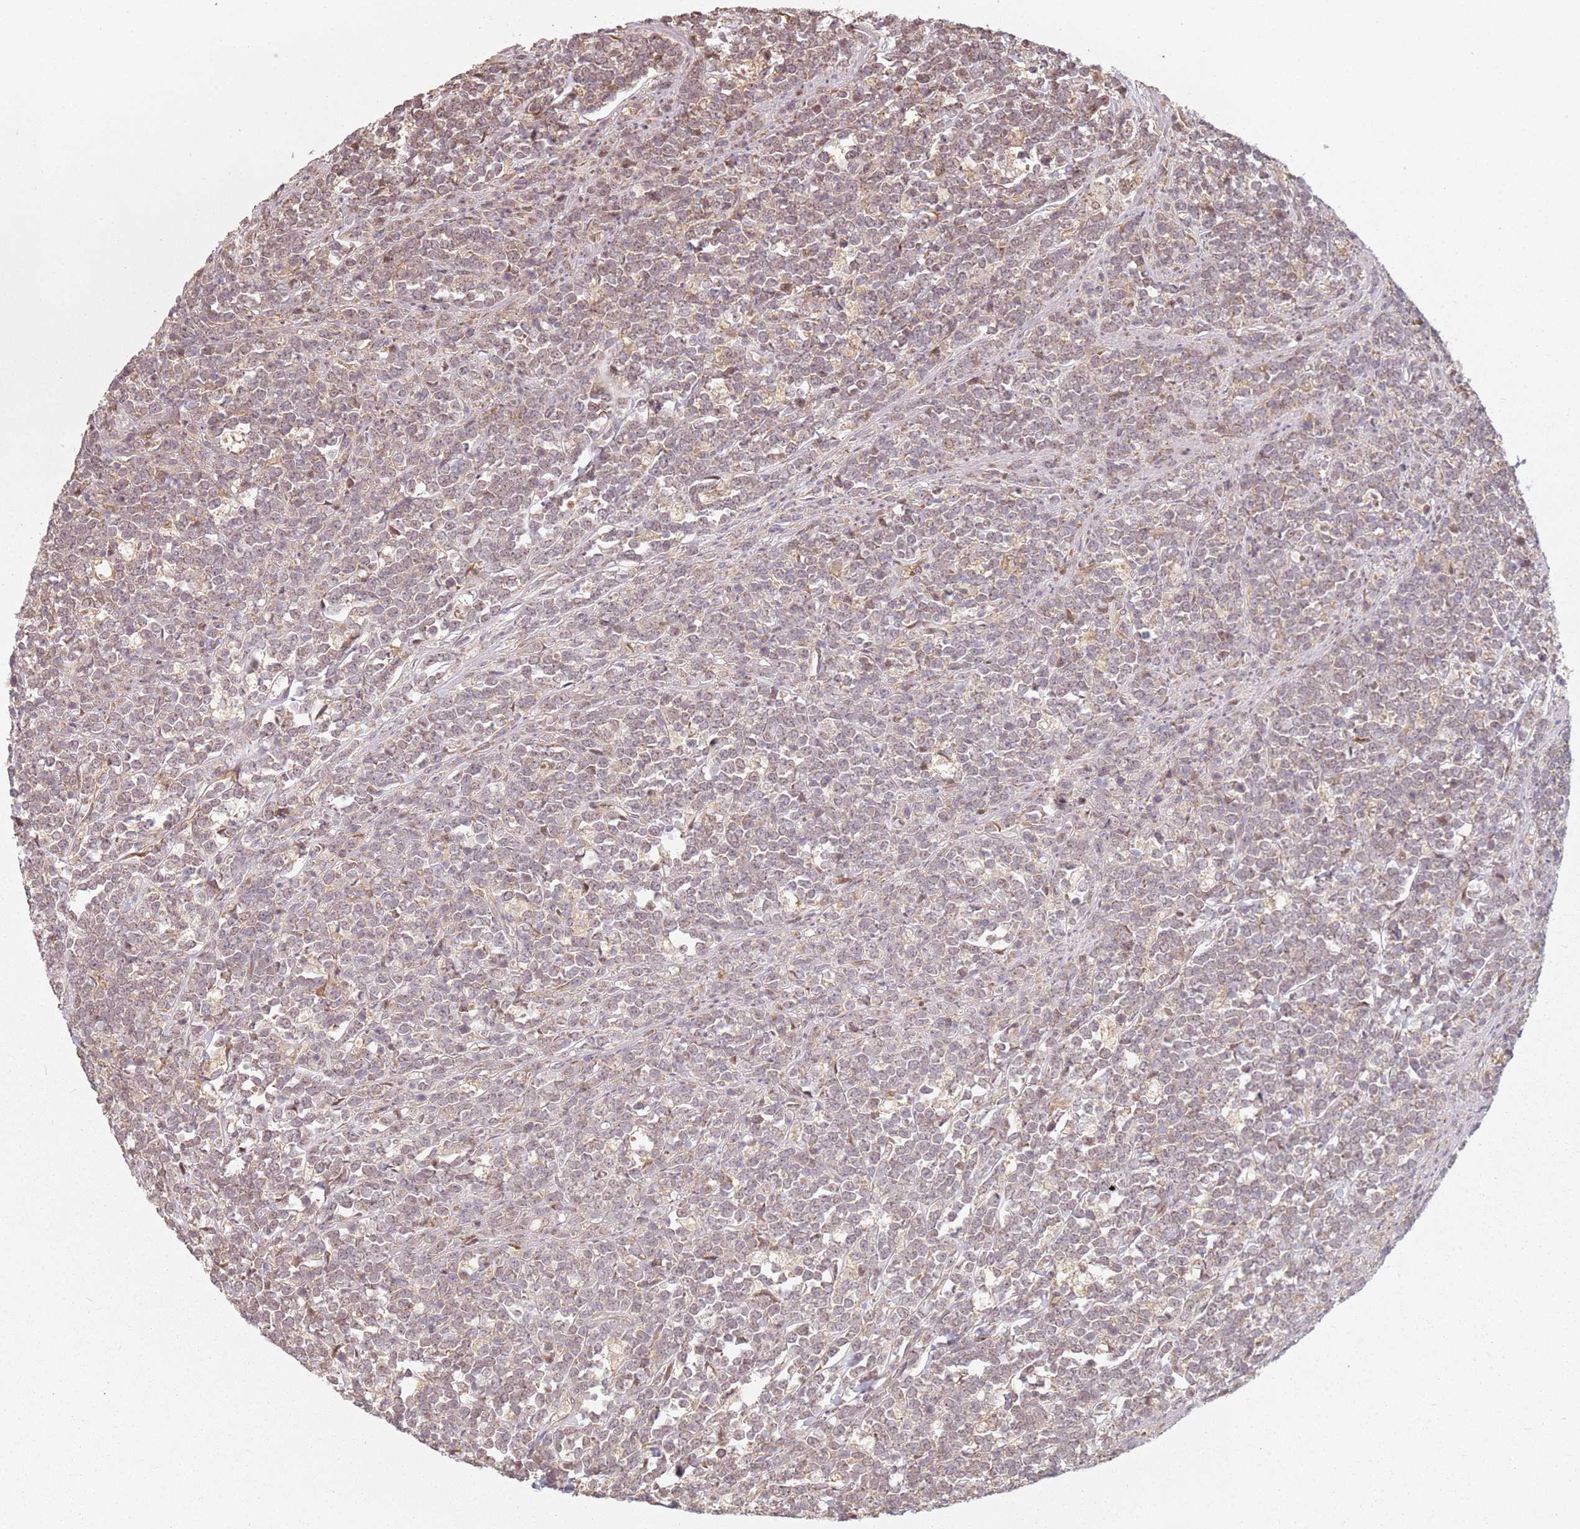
{"staining": {"intensity": "weak", "quantity": "<25%", "location": "cytoplasmic/membranous"}, "tissue": "lymphoma", "cell_type": "Tumor cells", "image_type": "cancer", "snomed": [{"axis": "morphology", "description": "Malignant lymphoma, non-Hodgkin's type, High grade"}, {"axis": "topography", "description": "Small intestine"}, {"axis": "topography", "description": "Colon"}], "caption": "Immunohistochemical staining of human lymphoma reveals no significant positivity in tumor cells.", "gene": "CHURC1", "patient": {"sex": "male", "age": 8}}